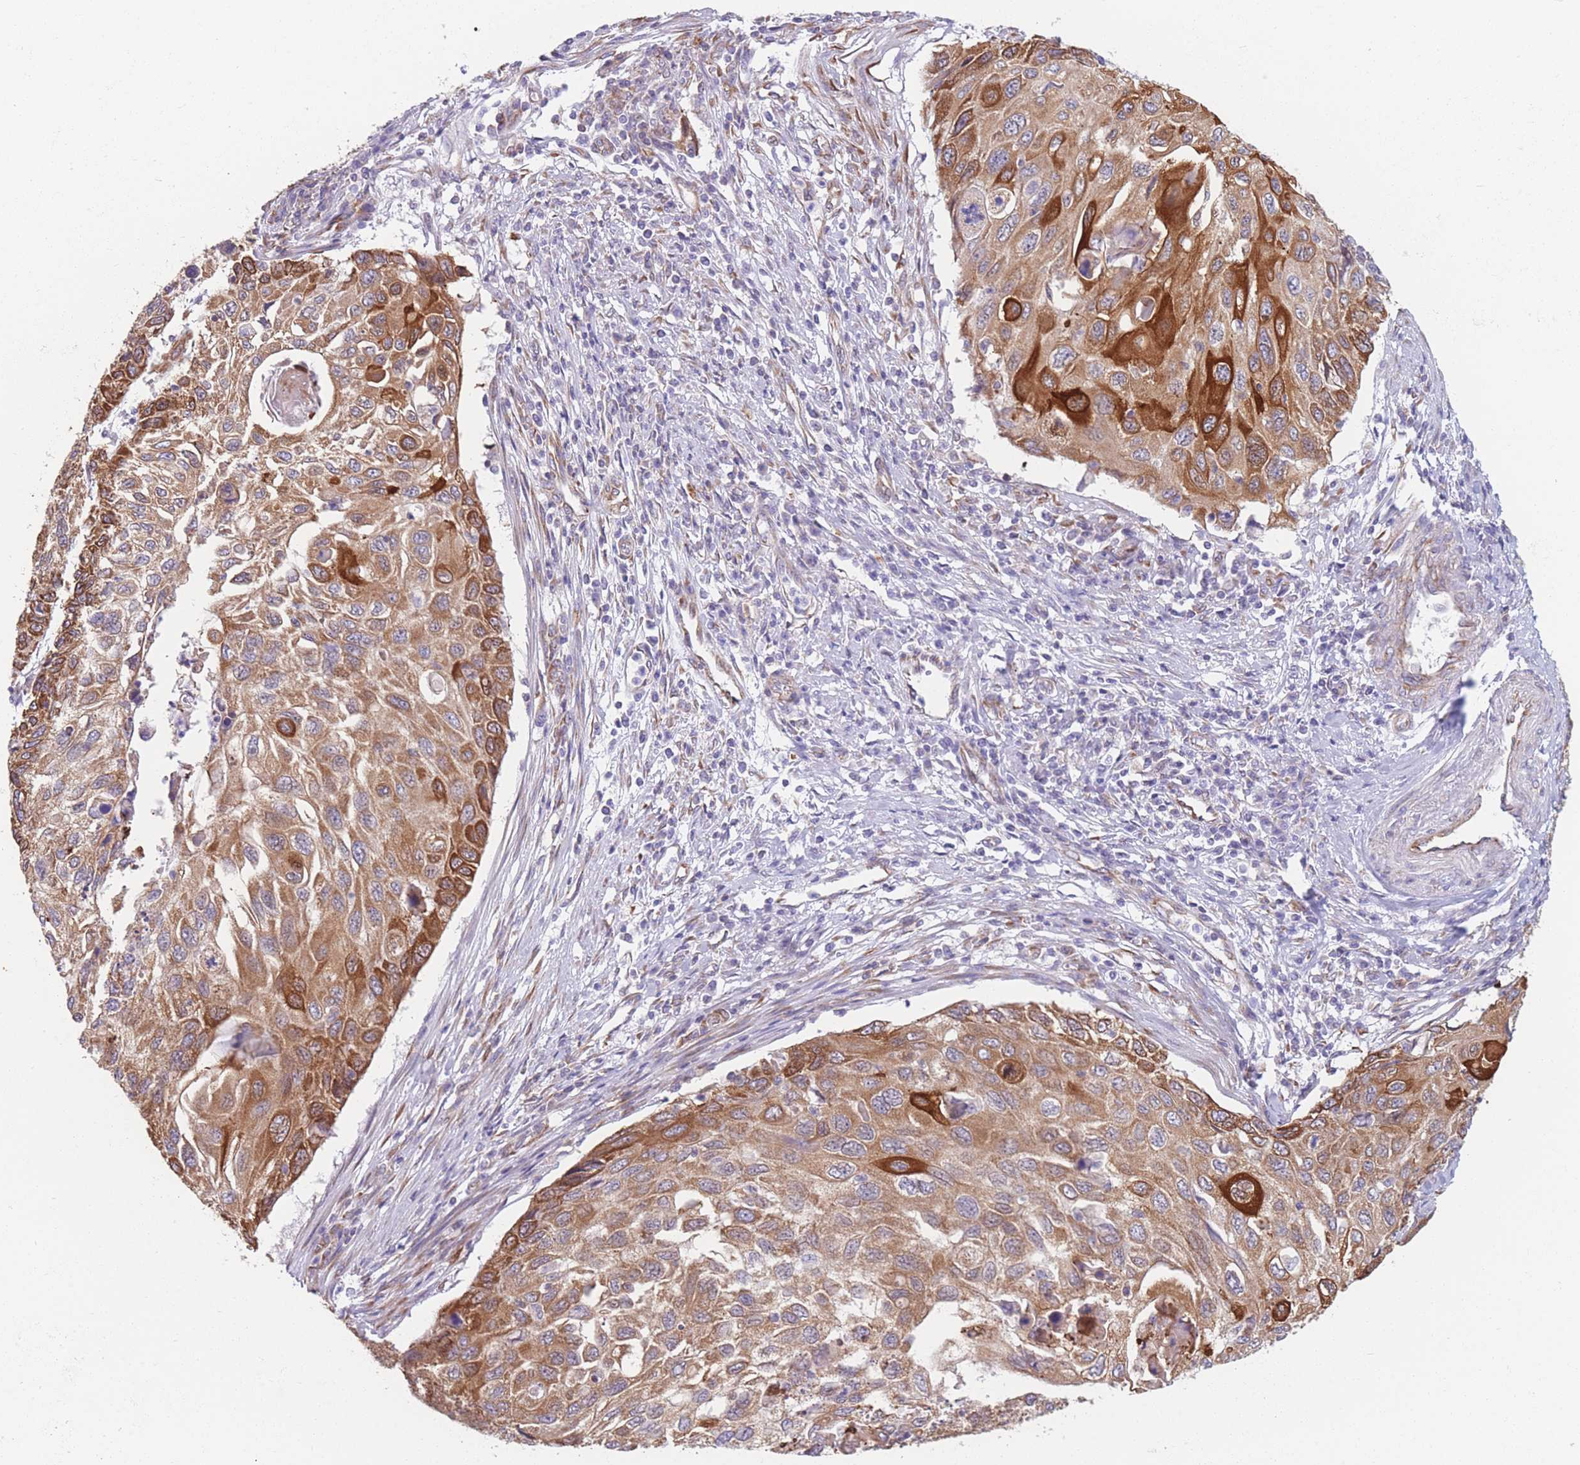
{"staining": {"intensity": "moderate", "quantity": ">75%", "location": "cytoplasmic/membranous"}, "tissue": "cervical cancer", "cell_type": "Tumor cells", "image_type": "cancer", "snomed": [{"axis": "morphology", "description": "Squamous cell carcinoma, NOS"}, {"axis": "topography", "description": "Cervix"}], "caption": "An immunohistochemistry (IHC) micrograph of neoplastic tissue is shown. Protein staining in brown labels moderate cytoplasmic/membranous positivity in cervical cancer (squamous cell carcinoma) within tumor cells.", "gene": "AK9", "patient": {"sex": "female", "age": 70}}